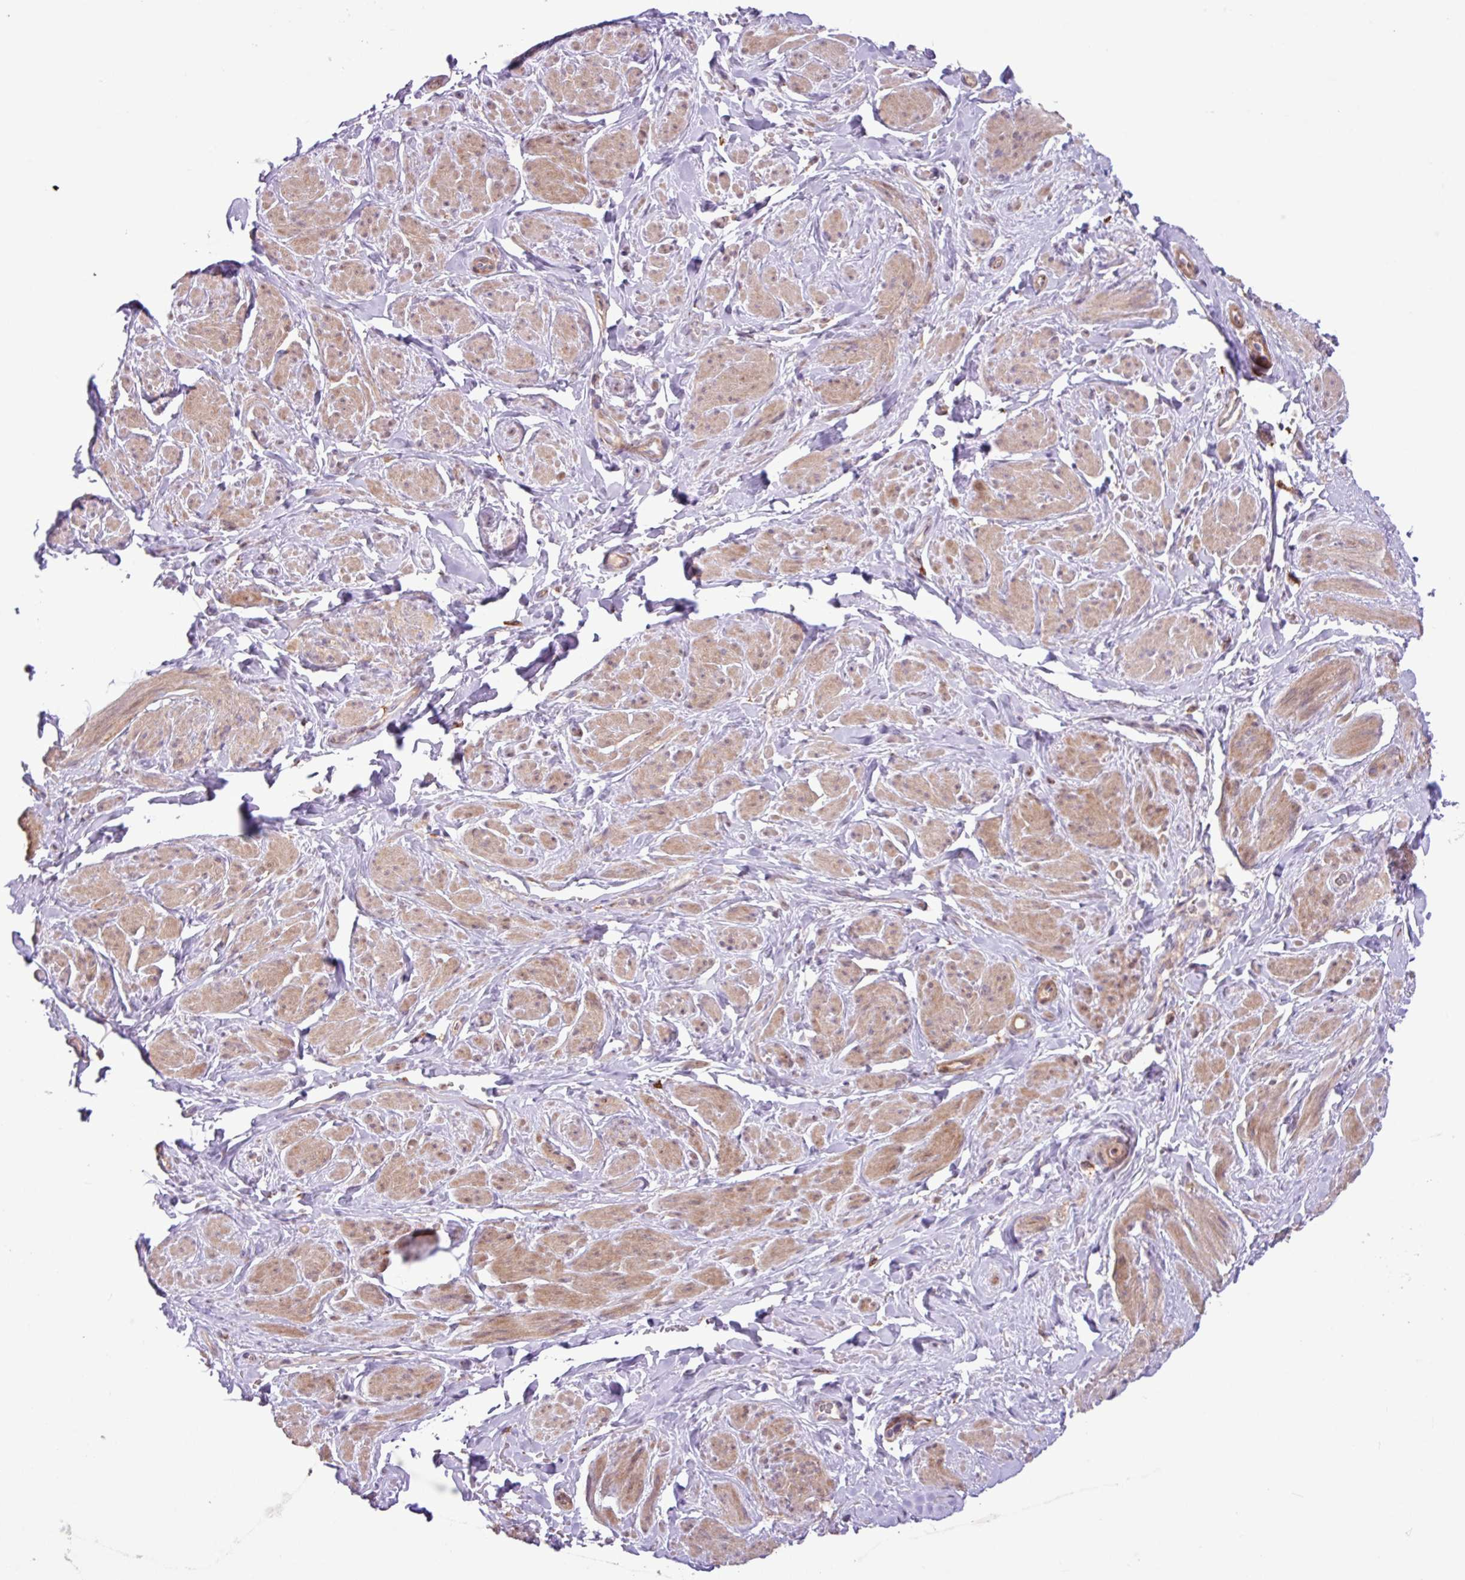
{"staining": {"intensity": "moderate", "quantity": "25%-75%", "location": "cytoplasmic/membranous"}, "tissue": "smooth muscle", "cell_type": "Smooth muscle cells", "image_type": "normal", "snomed": [{"axis": "morphology", "description": "Normal tissue, NOS"}, {"axis": "topography", "description": "Smooth muscle"}, {"axis": "topography", "description": "Peripheral nerve tissue"}], "caption": "This is an image of immunohistochemistry (IHC) staining of unremarkable smooth muscle, which shows moderate expression in the cytoplasmic/membranous of smooth muscle cells.", "gene": "ARHGEF25", "patient": {"sex": "male", "age": 69}}